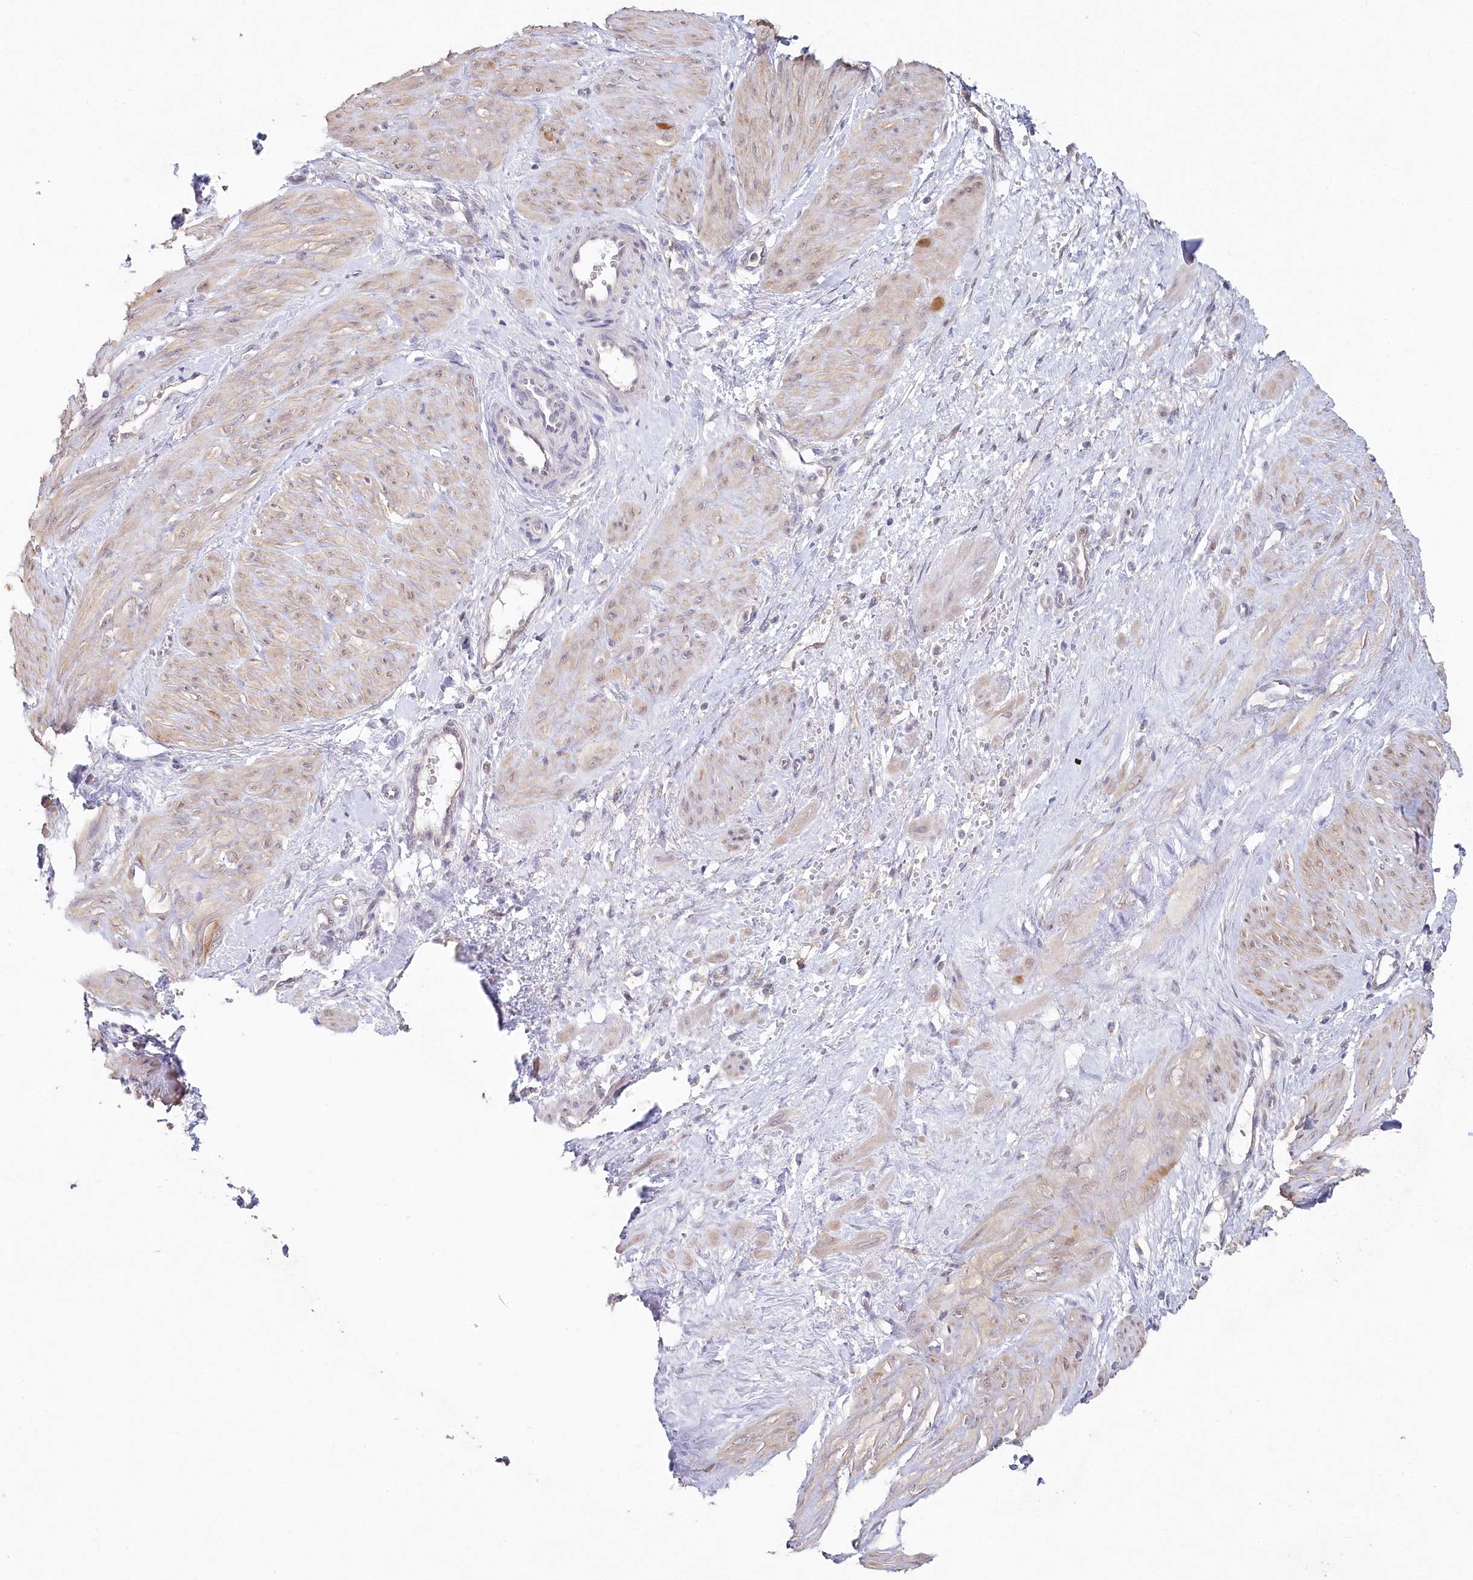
{"staining": {"intensity": "weak", "quantity": ">75%", "location": "cytoplasmic/membranous"}, "tissue": "smooth muscle", "cell_type": "Smooth muscle cells", "image_type": "normal", "snomed": [{"axis": "morphology", "description": "Normal tissue, NOS"}, {"axis": "topography", "description": "Endometrium"}], "caption": "A brown stain shows weak cytoplasmic/membranous staining of a protein in smooth muscle cells of unremarkable human smooth muscle. The staining was performed using DAB, with brown indicating positive protein expression. Nuclei are stained blue with hematoxylin.", "gene": "AAMDC", "patient": {"sex": "female", "age": 33}}